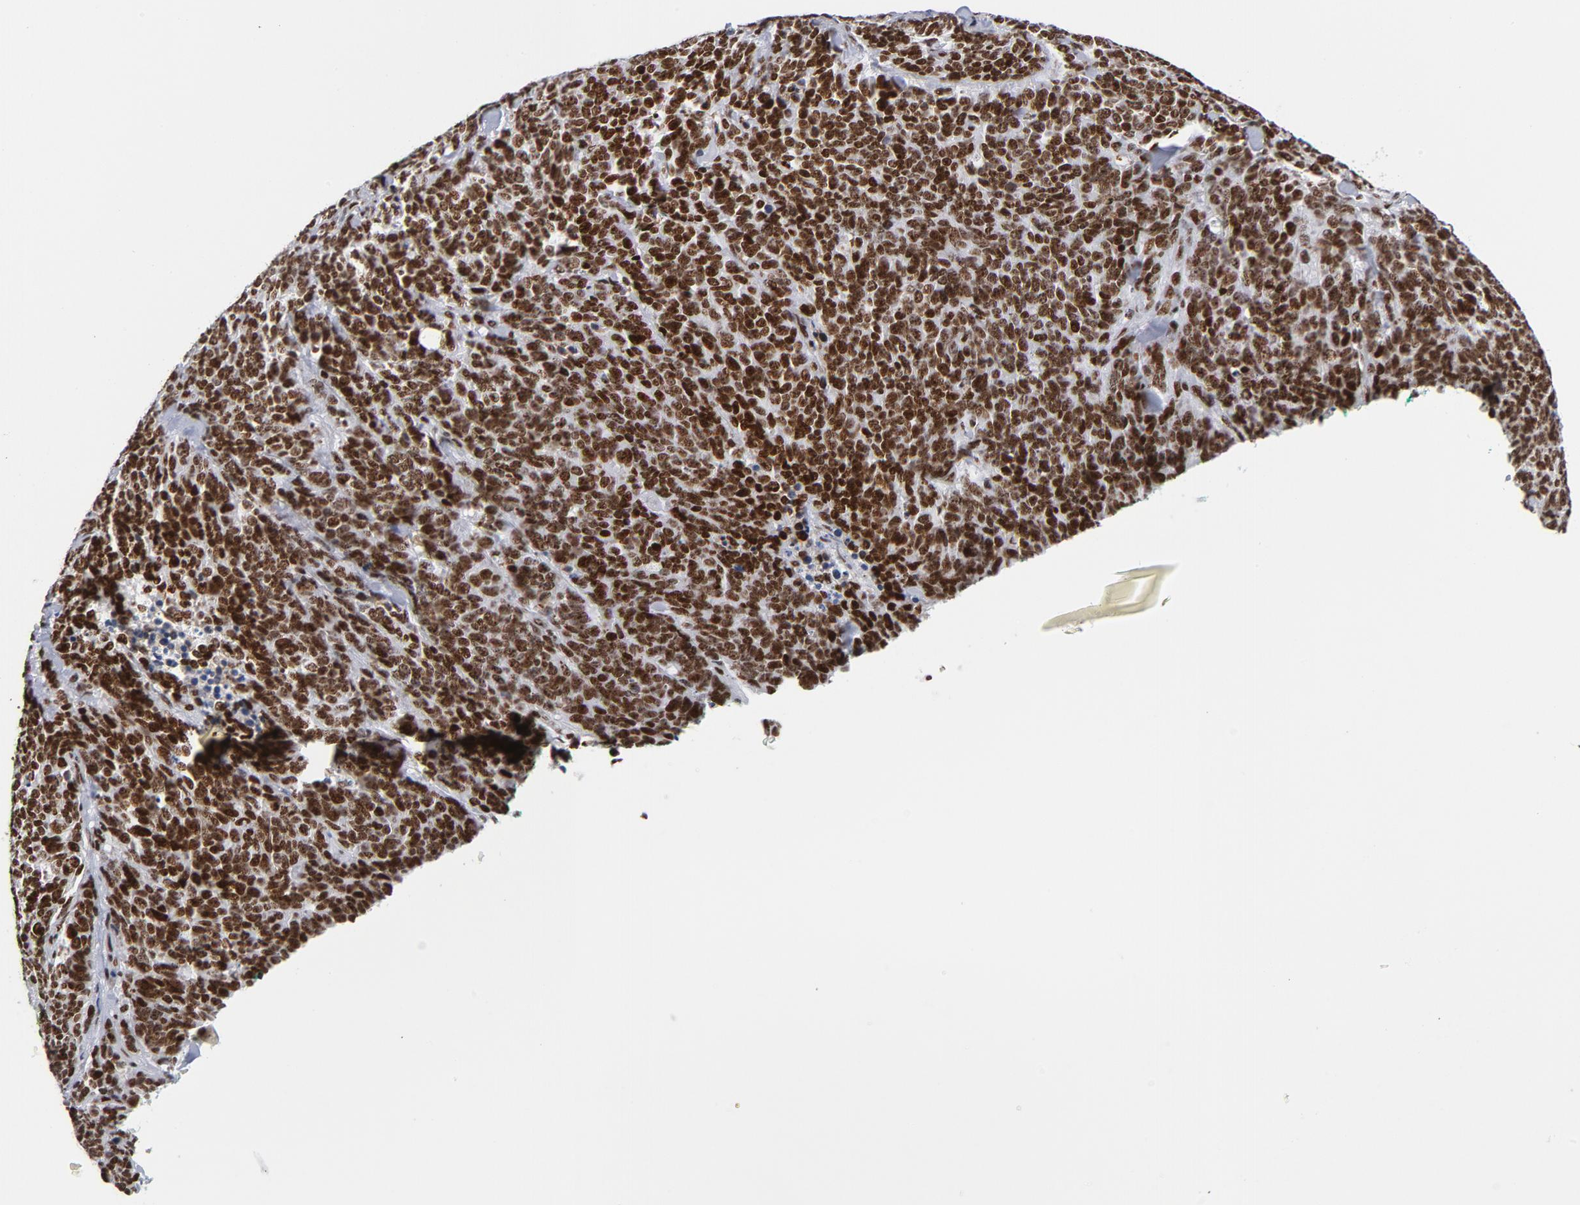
{"staining": {"intensity": "strong", "quantity": ">75%", "location": "nuclear"}, "tissue": "lung cancer", "cell_type": "Tumor cells", "image_type": "cancer", "snomed": [{"axis": "morphology", "description": "Neoplasm, malignant, NOS"}, {"axis": "topography", "description": "Lung"}], "caption": "There is high levels of strong nuclear expression in tumor cells of lung cancer (neoplasm (malignant)), as demonstrated by immunohistochemical staining (brown color).", "gene": "TOP2B", "patient": {"sex": "female", "age": 58}}